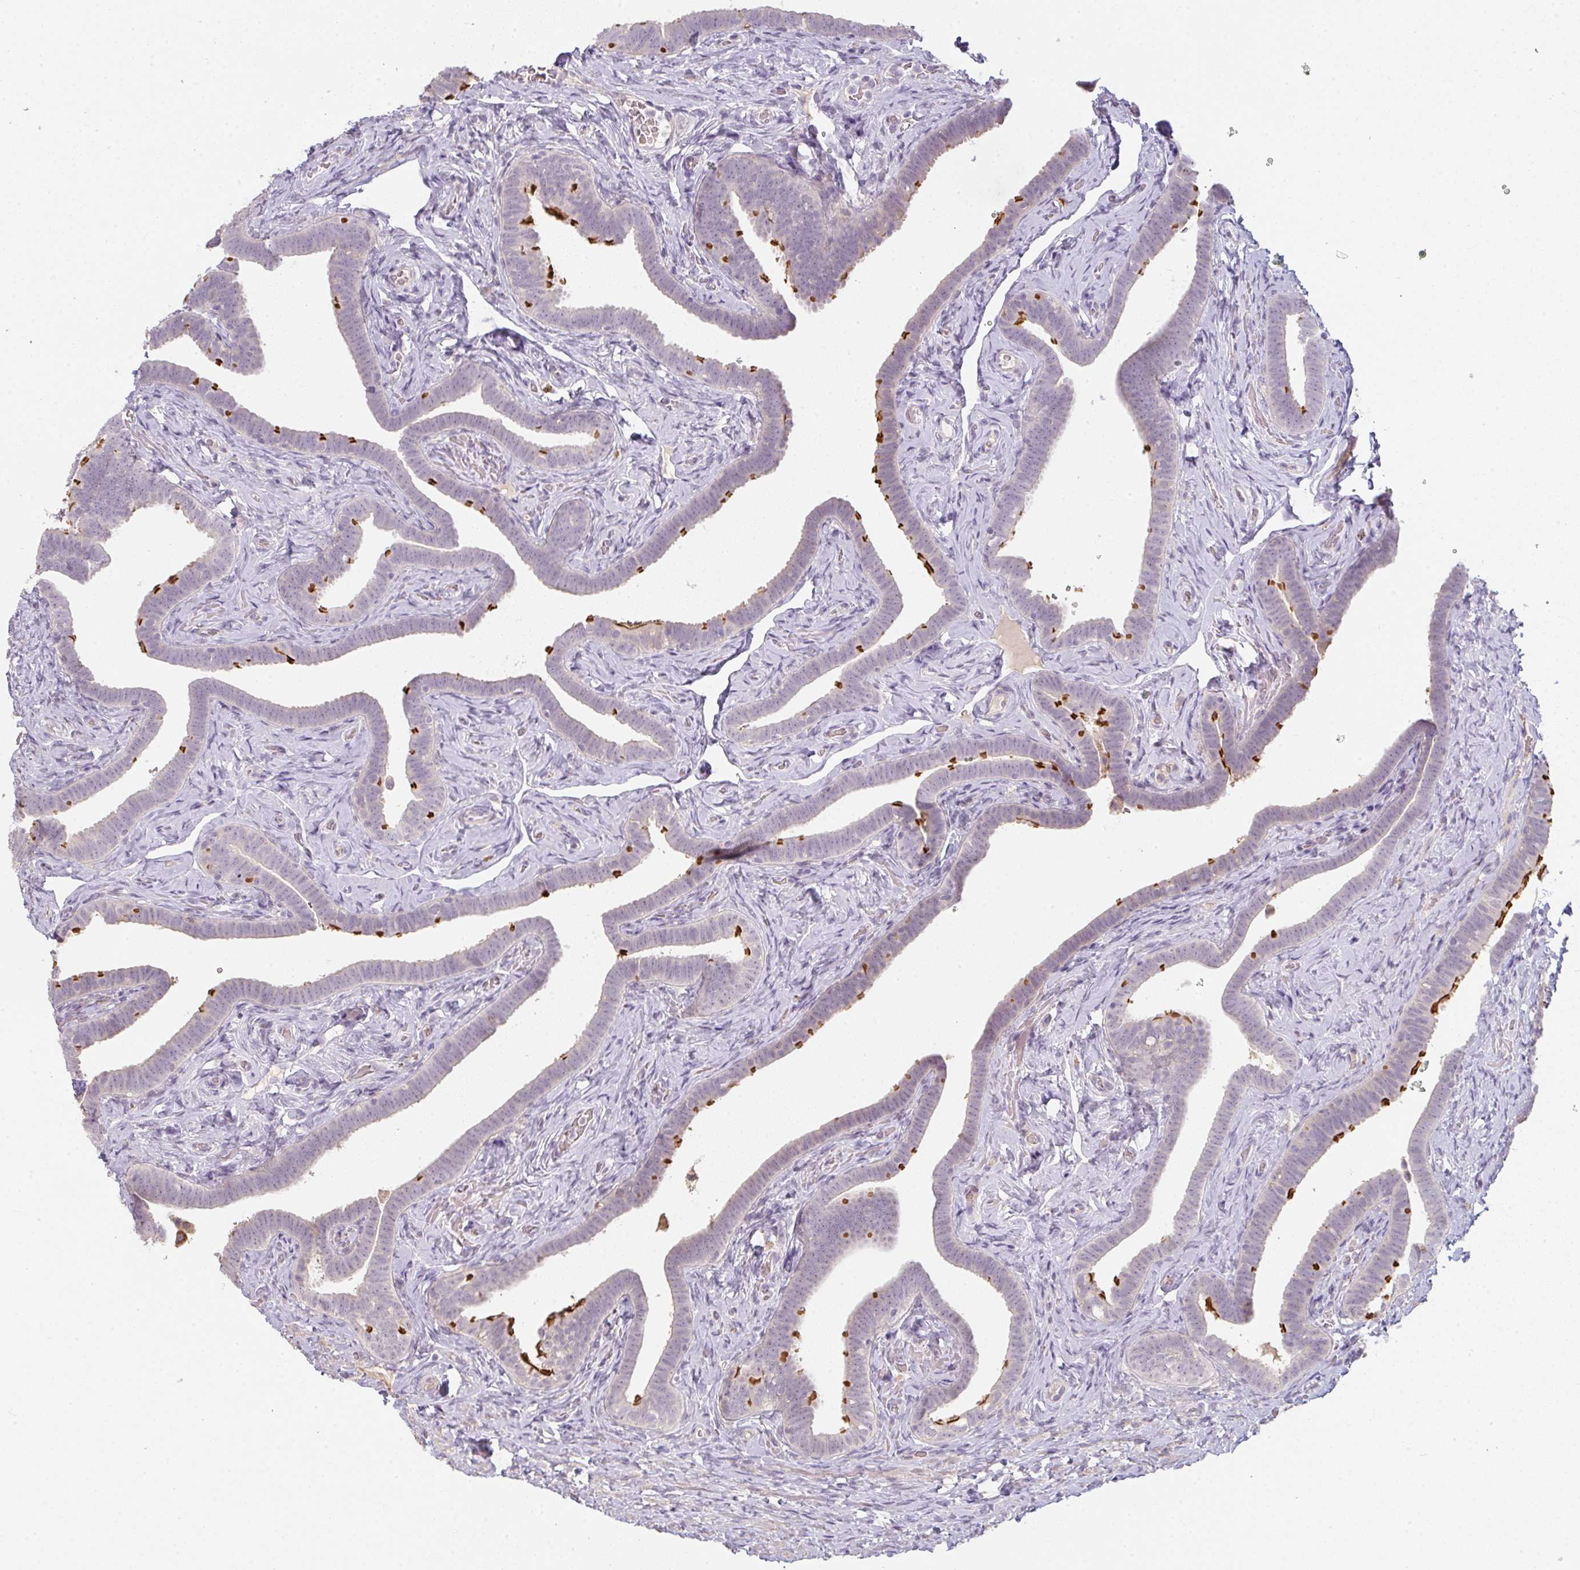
{"staining": {"intensity": "strong", "quantity": "25%-75%", "location": "cytoplasmic/membranous"}, "tissue": "fallopian tube", "cell_type": "Glandular cells", "image_type": "normal", "snomed": [{"axis": "morphology", "description": "Normal tissue, NOS"}, {"axis": "topography", "description": "Fallopian tube"}], "caption": "Immunohistochemistry (DAB (3,3'-diaminobenzidine)) staining of normal fallopian tube reveals strong cytoplasmic/membranous protein positivity in approximately 25%-75% of glandular cells. The staining was performed using DAB (3,3'-diaminobenzidine), with brown indicating positive protein expression. Nuclei are stained blue with hematoxylin.", "gene": "TMEM237", "patient": {"sex": "female", "age": 69}}